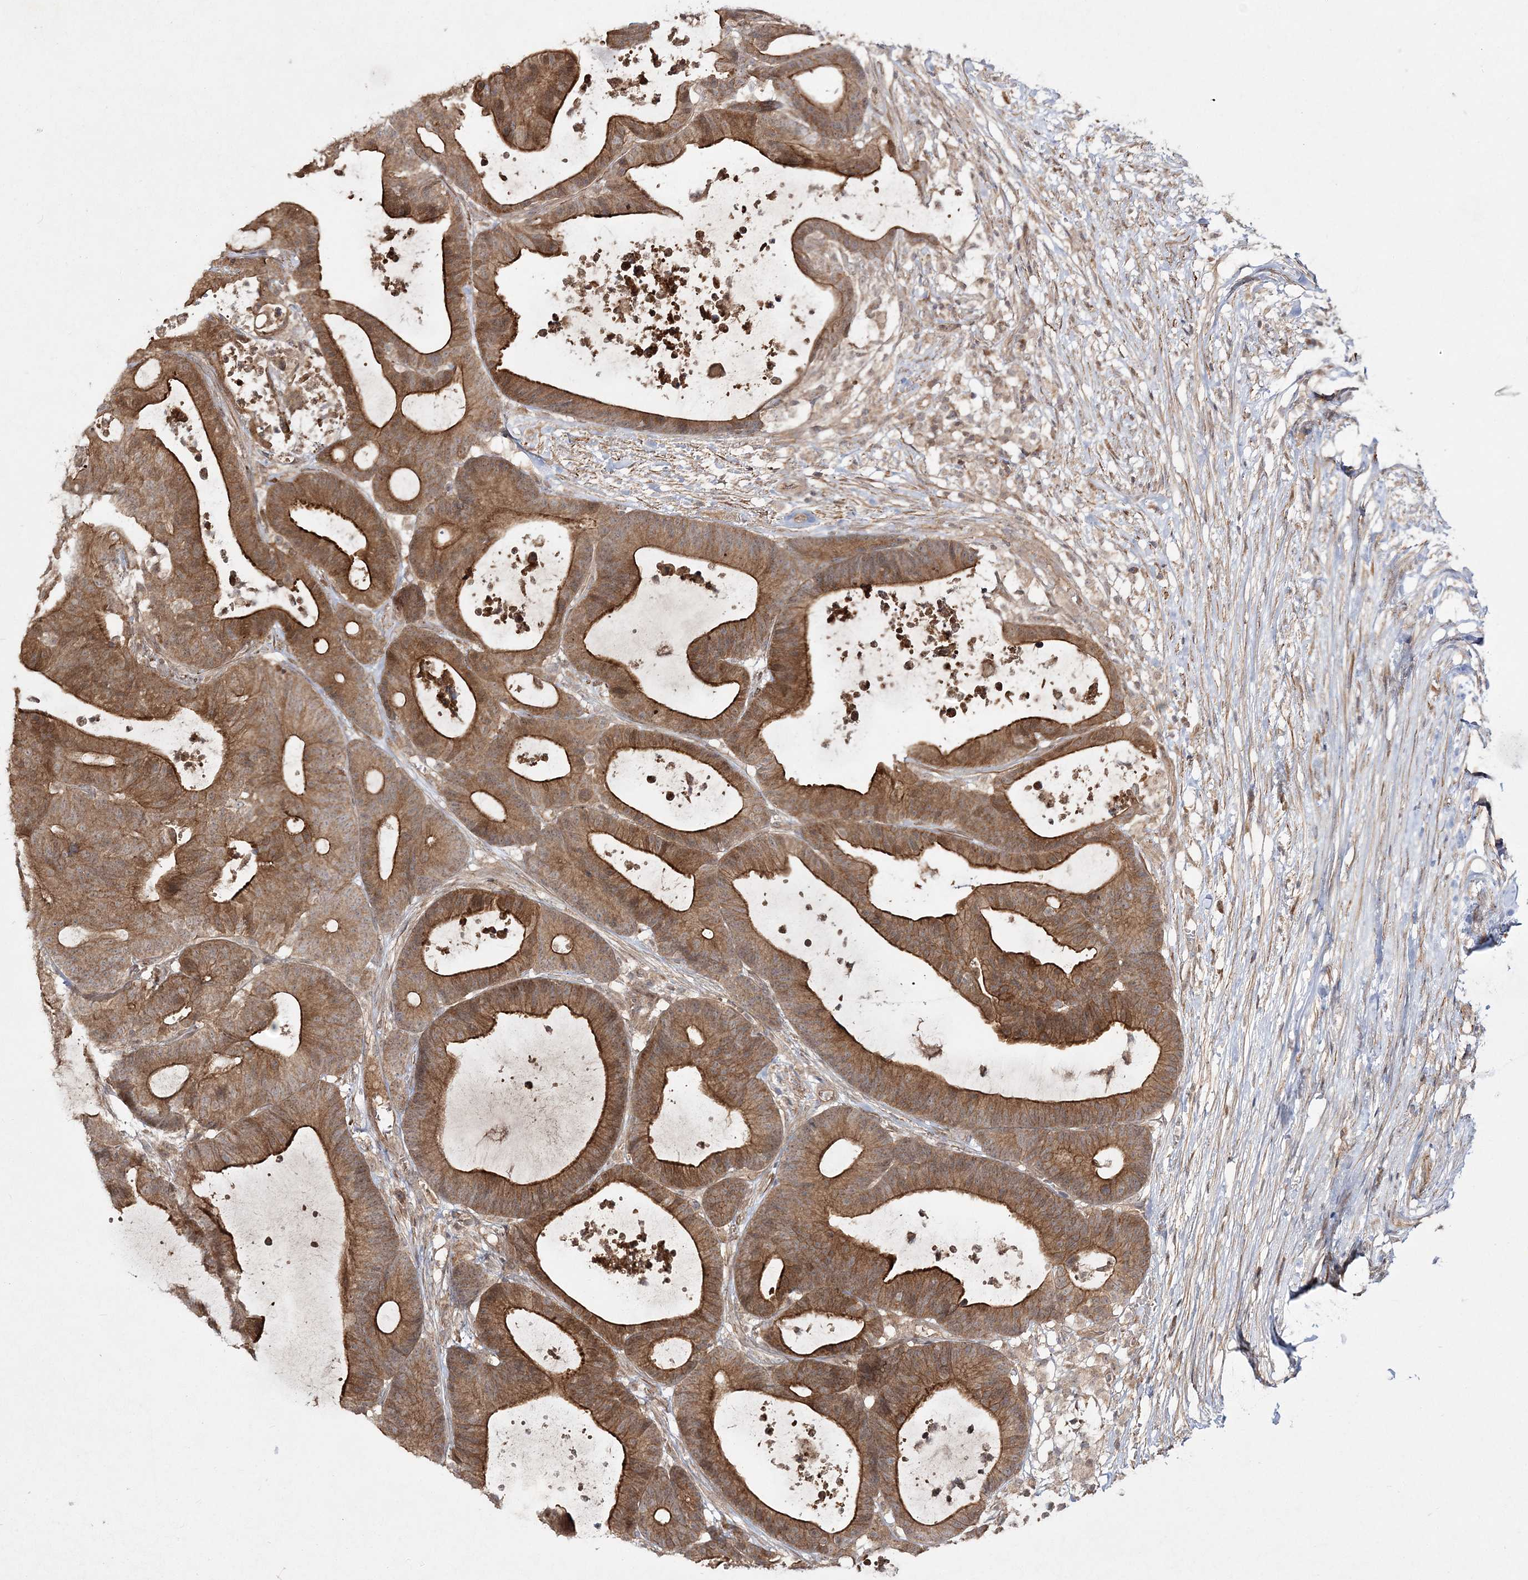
{"staining": {"intensity": "moderate", "quantity": ">75%", "location": "cytoplasmic/membranous"}, "tissue": "colorectal cancer", "cell_type": "Tumor cells", "image_type": "cancer", "snomed": [{"axis": "morphology", "description": "Adenocarcinoma, NOS"}, {"axis": "topography", "description": "Colon"}], "caption": "Protein analysis of adenocarcinoma (colorectal) tissue shows moderate cytoplasmic/membranous expression in about >75% of tumor cells. (Stains: DAB (3,3'-diaminobenzidine) in brown, nuclei in blue, Microscopy: brightfield microscopy at high magnification).", "gene": "MOCS2", "patient": {"sex": "female", "age": 84}}